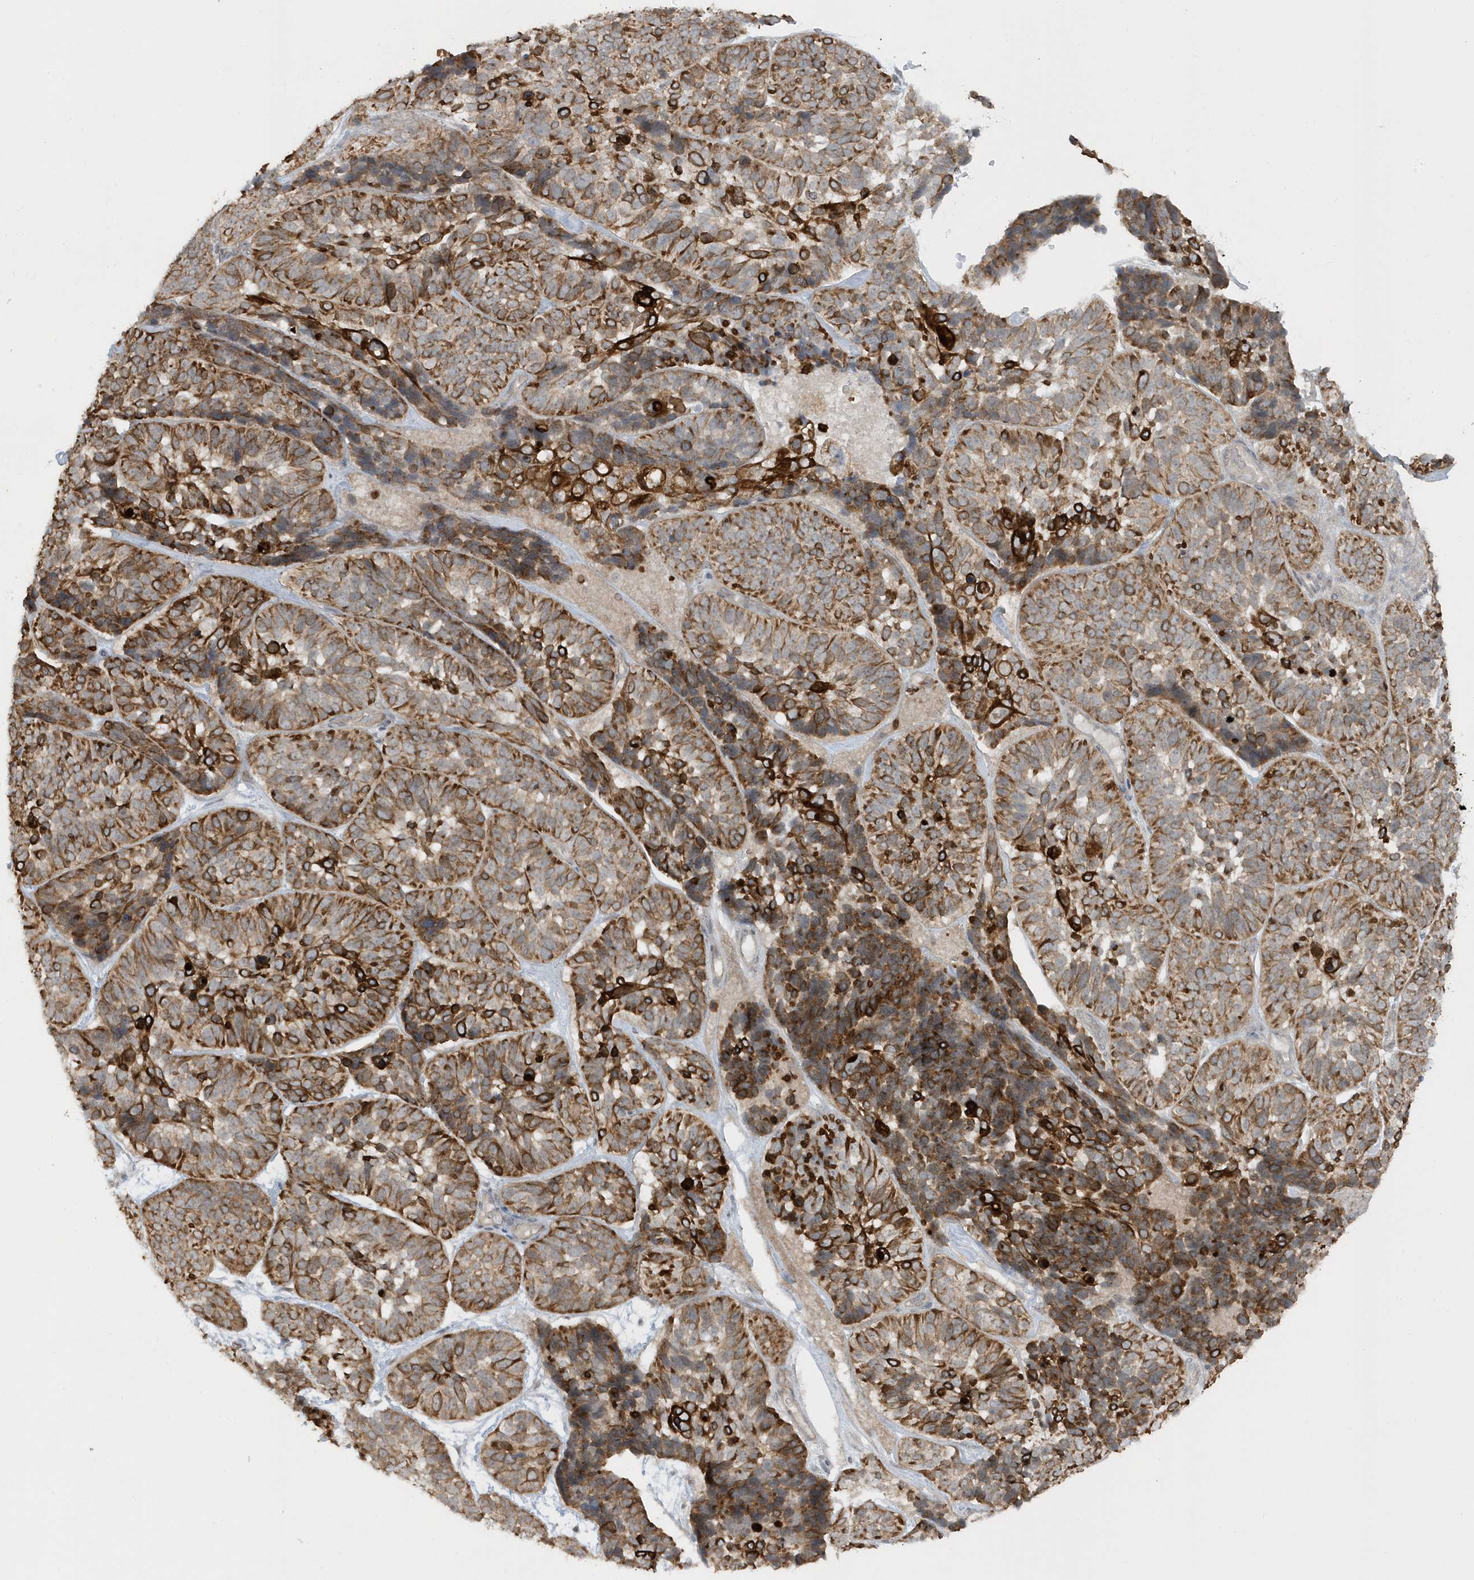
{"staining": {"intensity": "moderate", "quantity": ">75%", "location": "cytoplasmic/membranous"}, "tissue": "skin cancer", "cell_type": "Tumor cells", "image_type": "cancer", "snomed": [{"axis": "morphology", "description": "Basal cell carcinoma"}, {"axis": "topography", "description": "Skin"}], "caption": "Basal cell carcinoma (skin) stained for a protein exhibits moderate cytoplasmic/membranous positivity in tumor cells.", "gene": "PARD3B", "patient": {"sex": "male", "age": 62}}